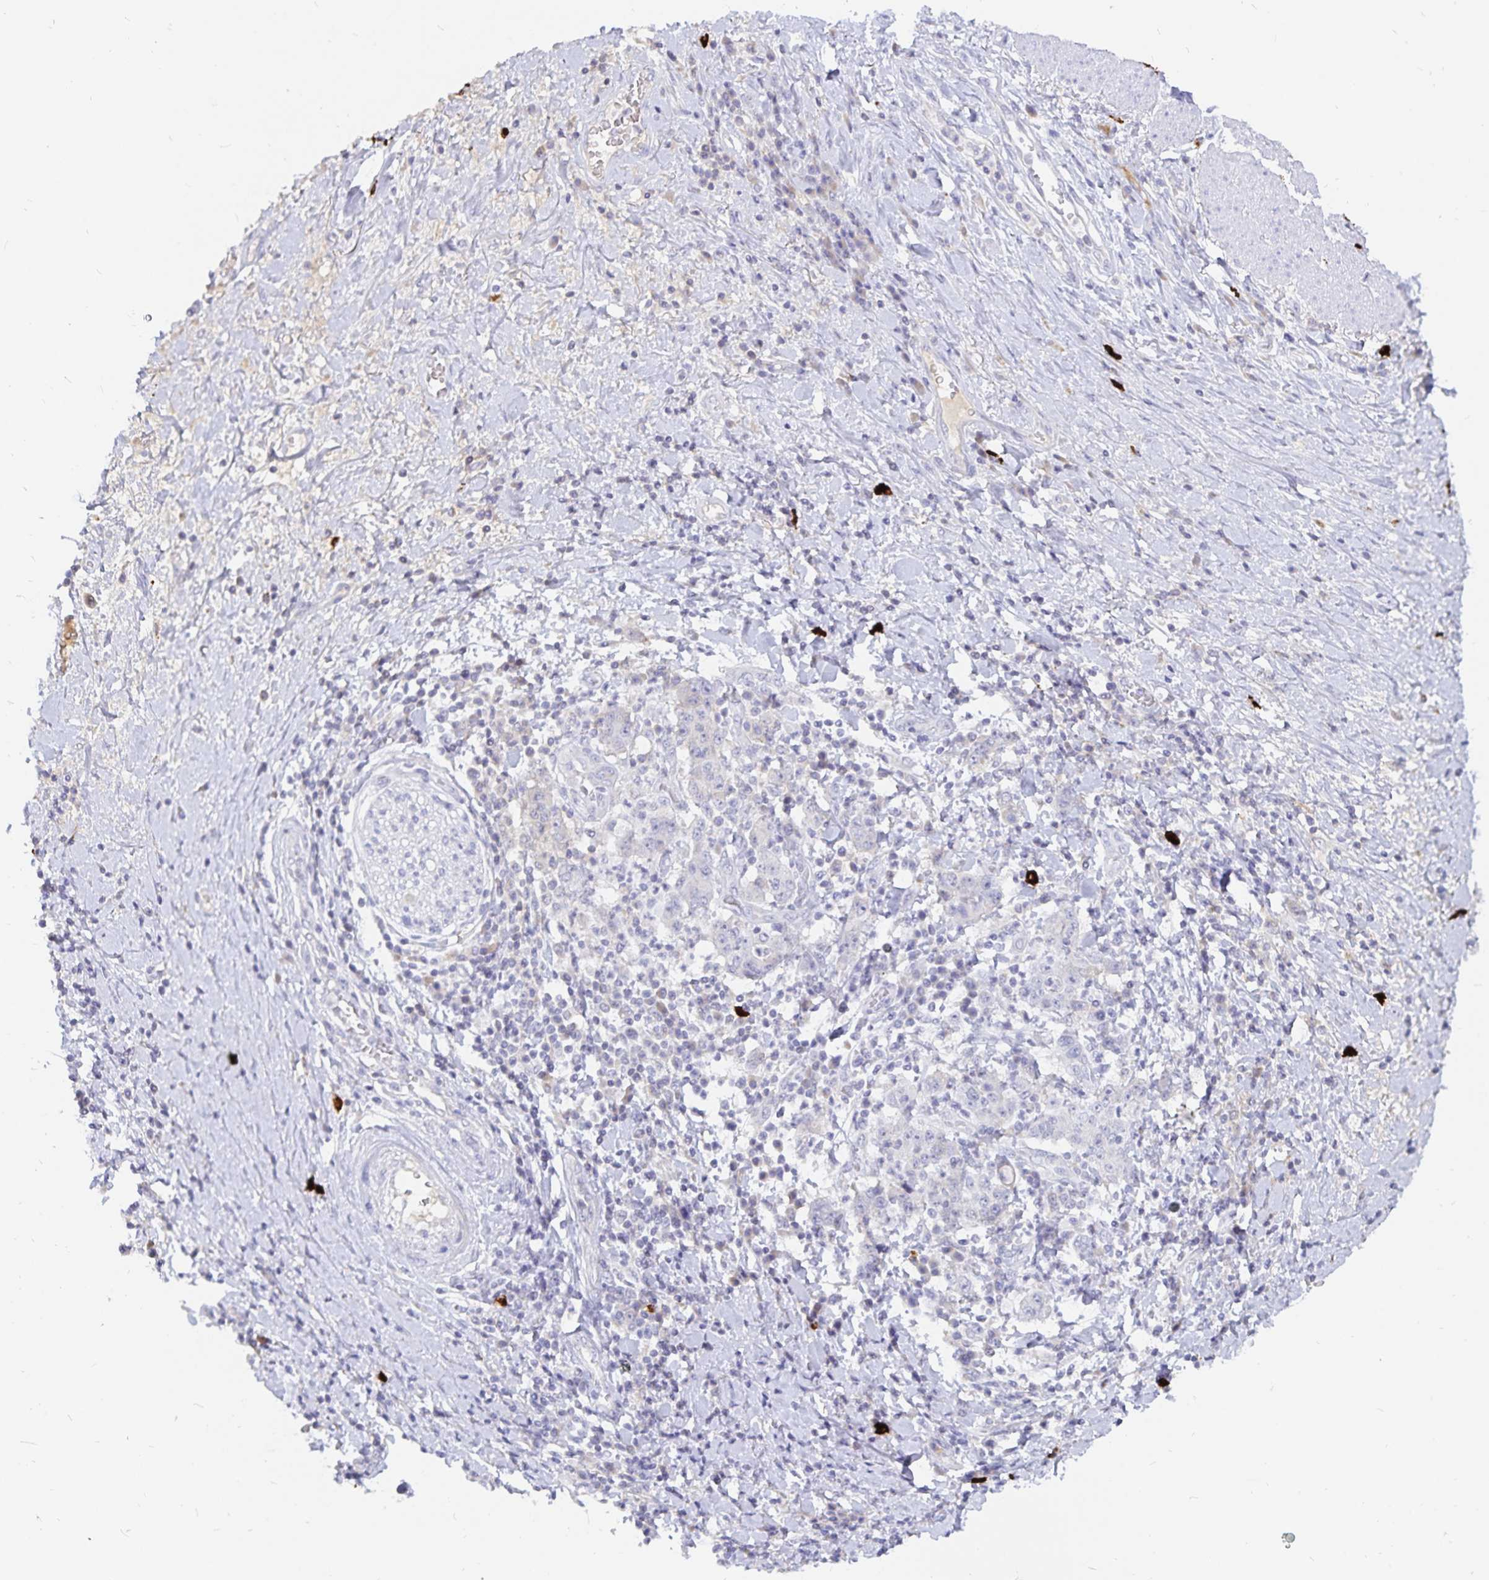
{"staining": {"intensity": "negative", "quantity": "none", "location": "none"}, "tissue": "stomach cancer", "cell_type": "Tumor cells", "image_type": "cancer", "snomed": [{"axis": "morphology", "description": "Normal tissue, NOS"}, {"axis": "morphology", "description": "Adenocarcinoma, NOS"}, {"axis": "topography", "description": "Stomach, upper"}, {"axis": "topography", "description": "Stomach"}], "caption": "Image shows no protein positivity in tumor cells of stomach cancer tissue.", "gene": "PKHD1", "patient": {"sex": "male", "age": 59}}